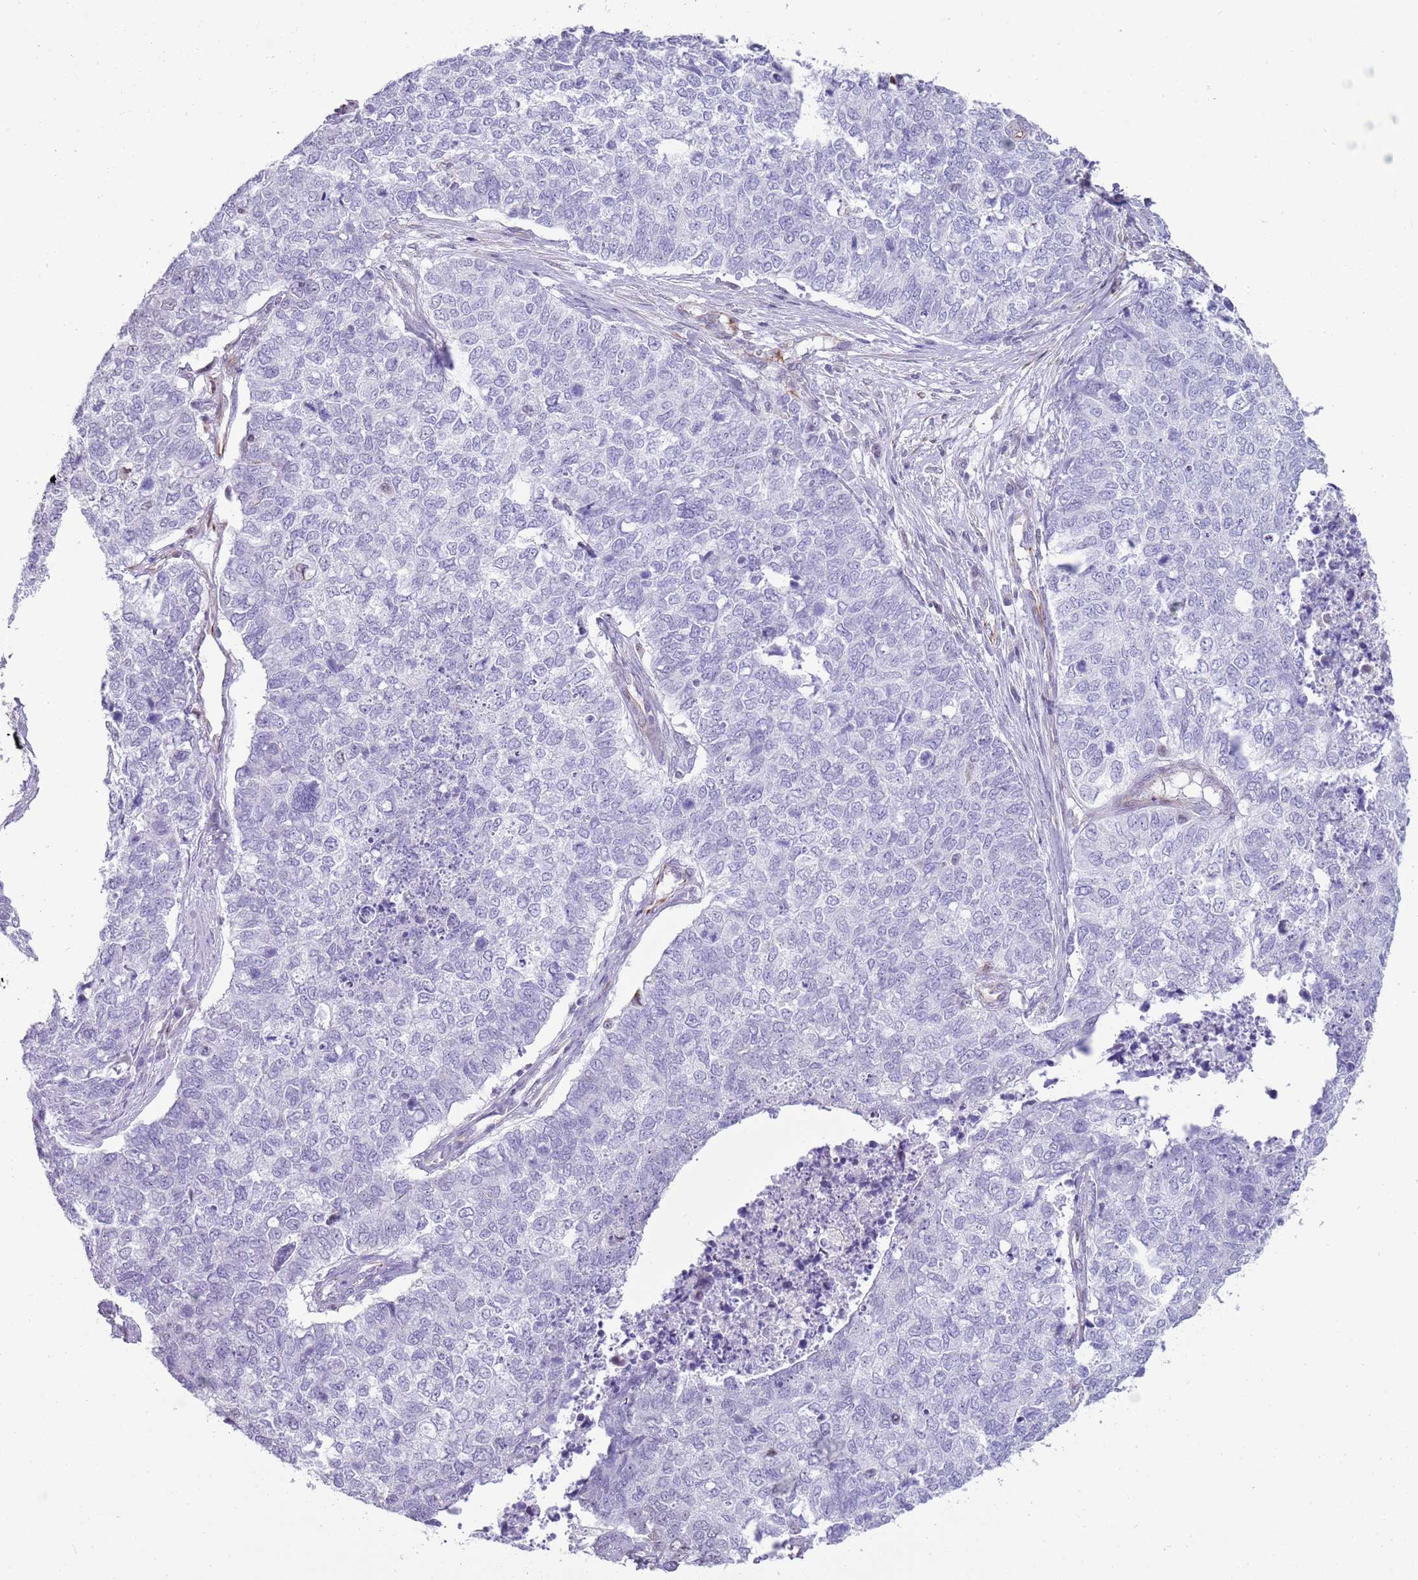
{"staining": {"intensity": "negative", "quantity": "none", "location": "none"}, "tissue": "cervical cancer", "cell_type": "Tumor cells", "image_type": "cancer", "snomed": [{"axis": "morphology", "description": "Squamous cell carcinoma, NOS"}, {"axis": "topography", "description": "Cervix"}], "caption": "Tumor cells are negative for brown protein staining in cervical squamous cell carcinoma. Brightfield microscopy of immunohistochemistry (IHC) stained with DAB (3,3'-diaminobenzidine) (brown) and hematoxylin (blue), captured at high magnification.", "gene": "NBPF3", "patient": {"sex": "female", "age": 63}}